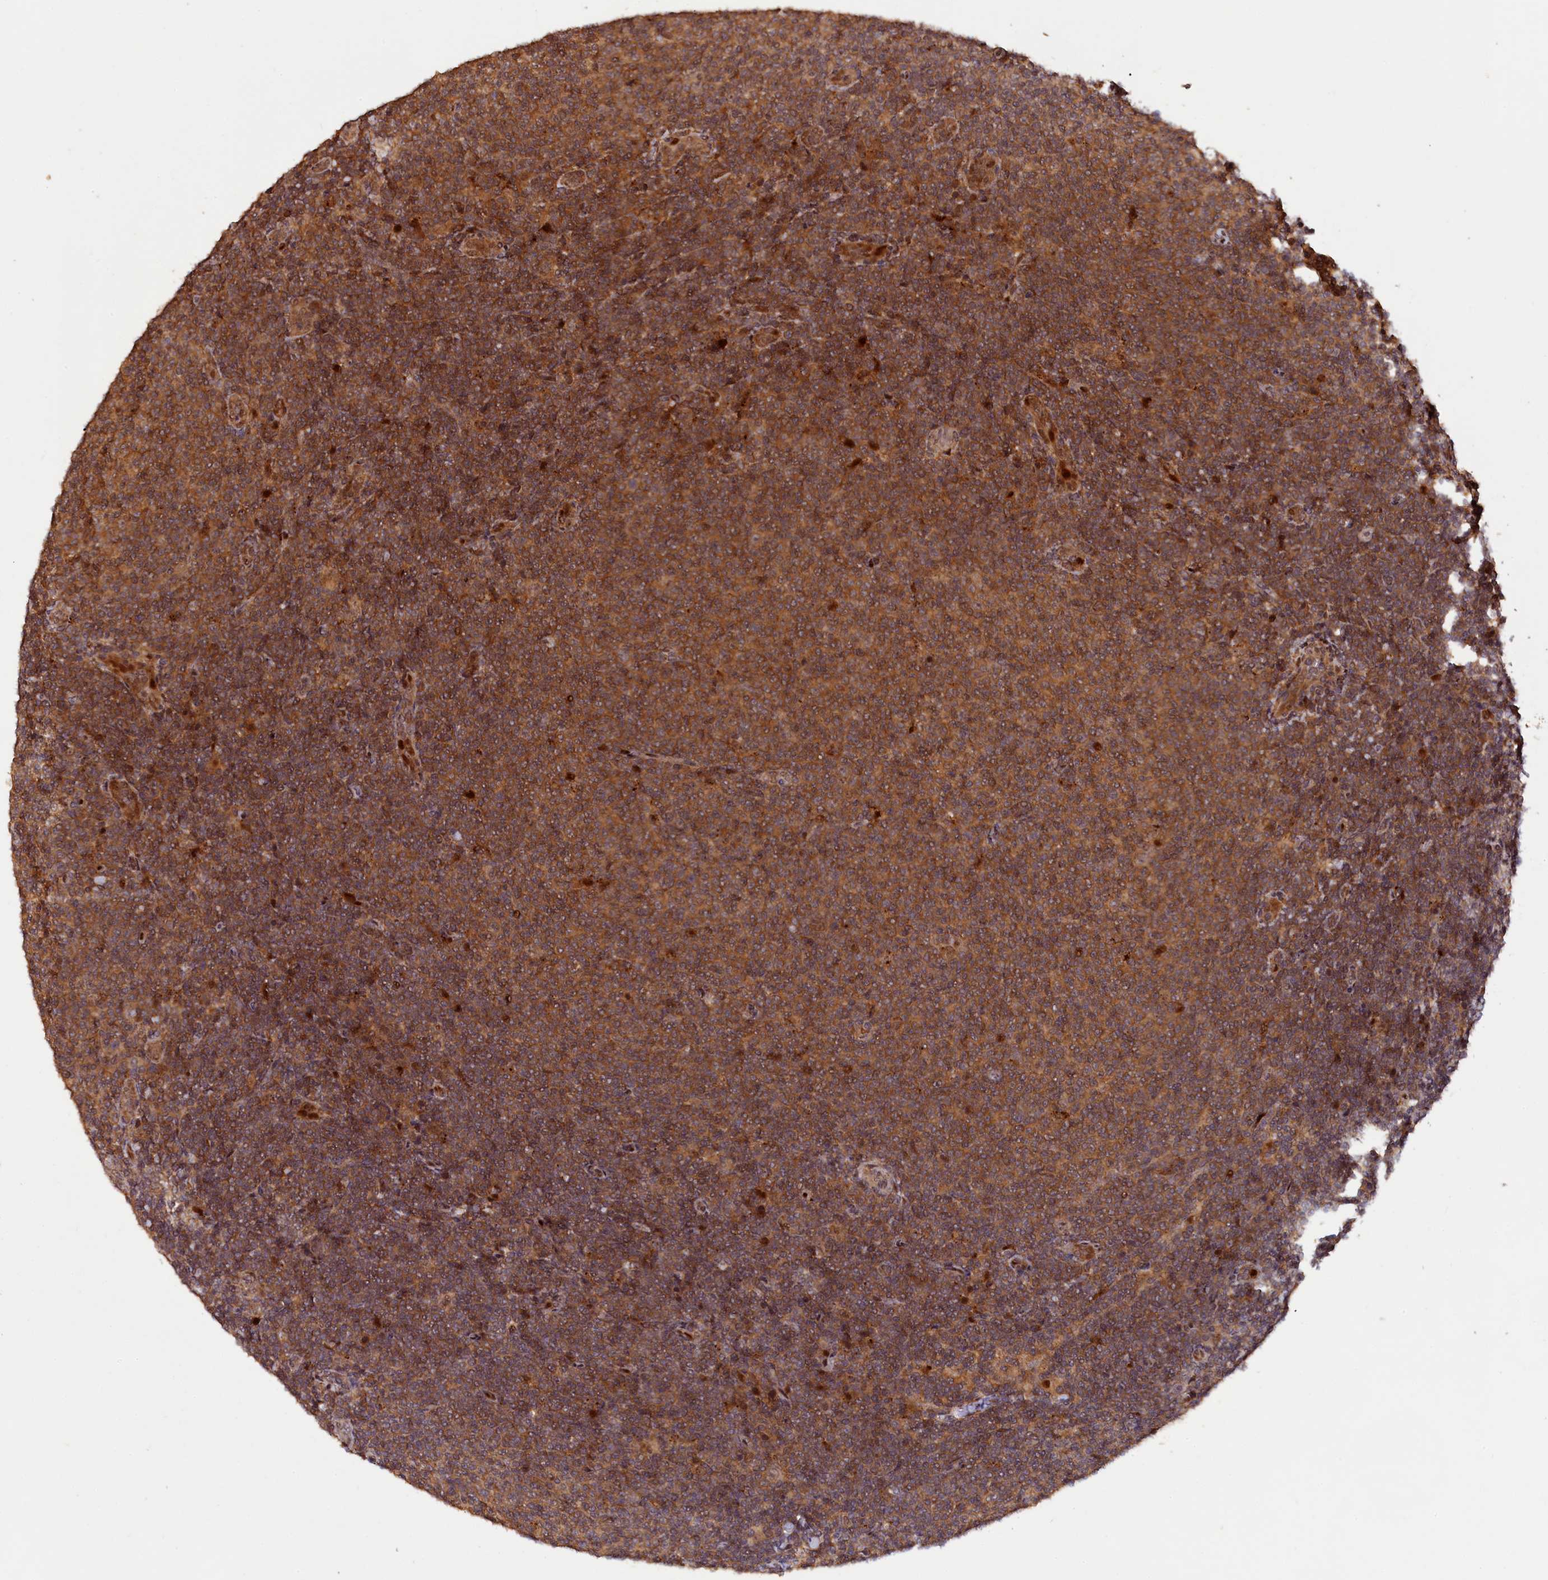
{"staining": {"intensity": "moderate", "quantity": ">75%", "location": "cytoplasmic/membranous"}, "tissue": "lymphoma", "cell_type": "Tumor cells", "image_type": "cancer", "snomed": [{"axis": "morphology", "description": "Malignant lymphoma, non-Hodgkin's type, Low grade"}, {"axis": "topography", "description": "Lymph node"}], "caption": "An IHC histopathology image of neoplastic tissue is shown. Protein staining in brown highlights moderate cytoplasmic/membranous positivity in low-grade malignant lymphoma, non-Hodgkin's type within tumor cells. (IHC, brightfield microscopy, high magnification).", "gene": "PHAF1", "patient": {"sex": "male", "age": 66}}